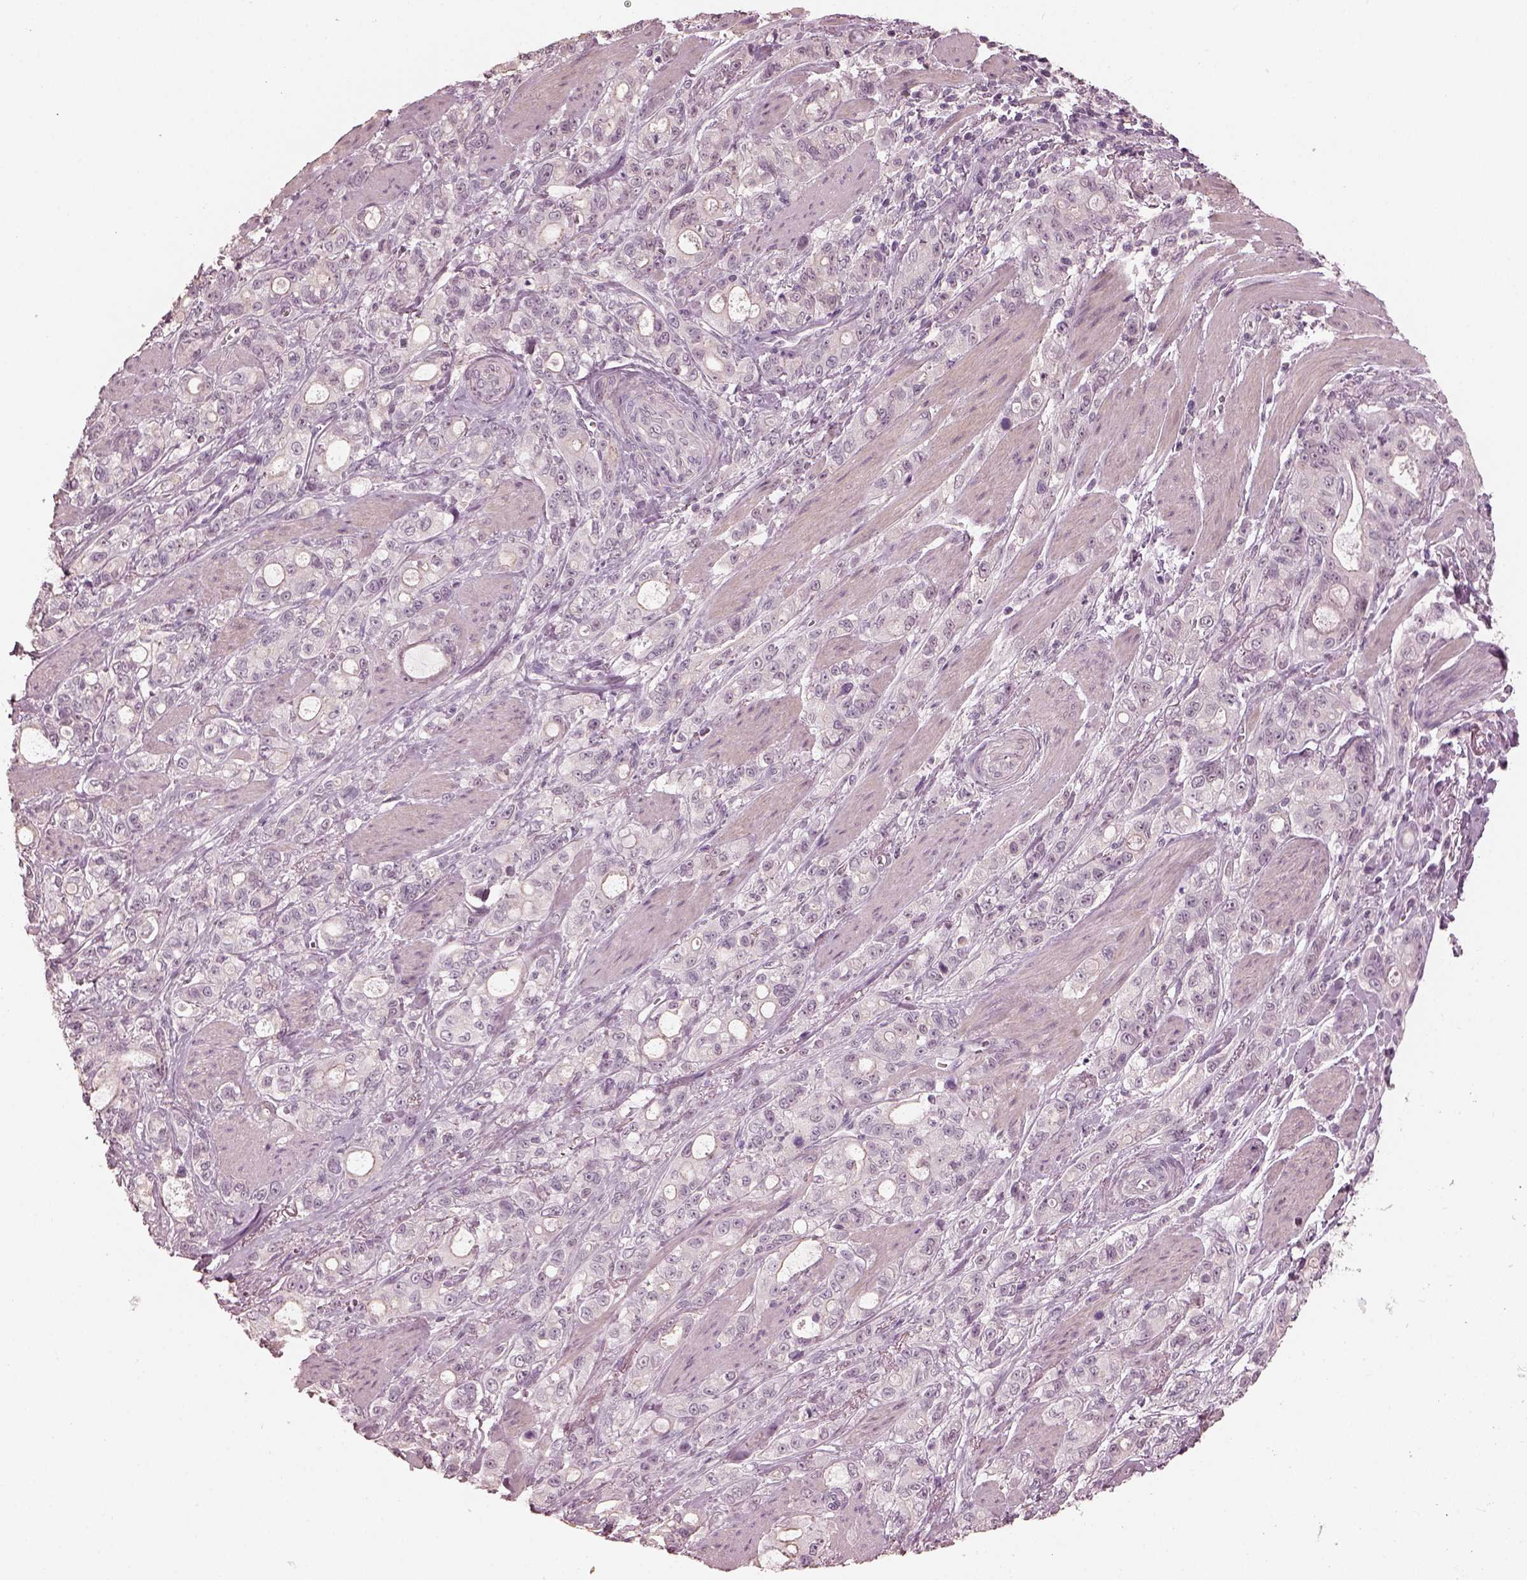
{"staining": {"intensity": "negative", "quantity": "none", "location": "none"}, "tissue": "stomach cancer", "cell_type": "Tumor cells", "image_type": "cancer", "snomed": [{"axis": "morphology", "description": "Adenocarcinoma, NOS"}, {"axis": "topography", "description": "Stomach"}], "caption": "An immunohistochemistry (IHC) micrograph of adenocarcinoma (stomach) is shown. There is no staining in tumor cells of adenocarcinoma (stomach). (DAB (3,3'-diaminobenzidine) immunohistochemistry (IHC) with hematoxylin counter stain).", "gene": "OPTC", "patient": {"sex": "male", "age": 63}}